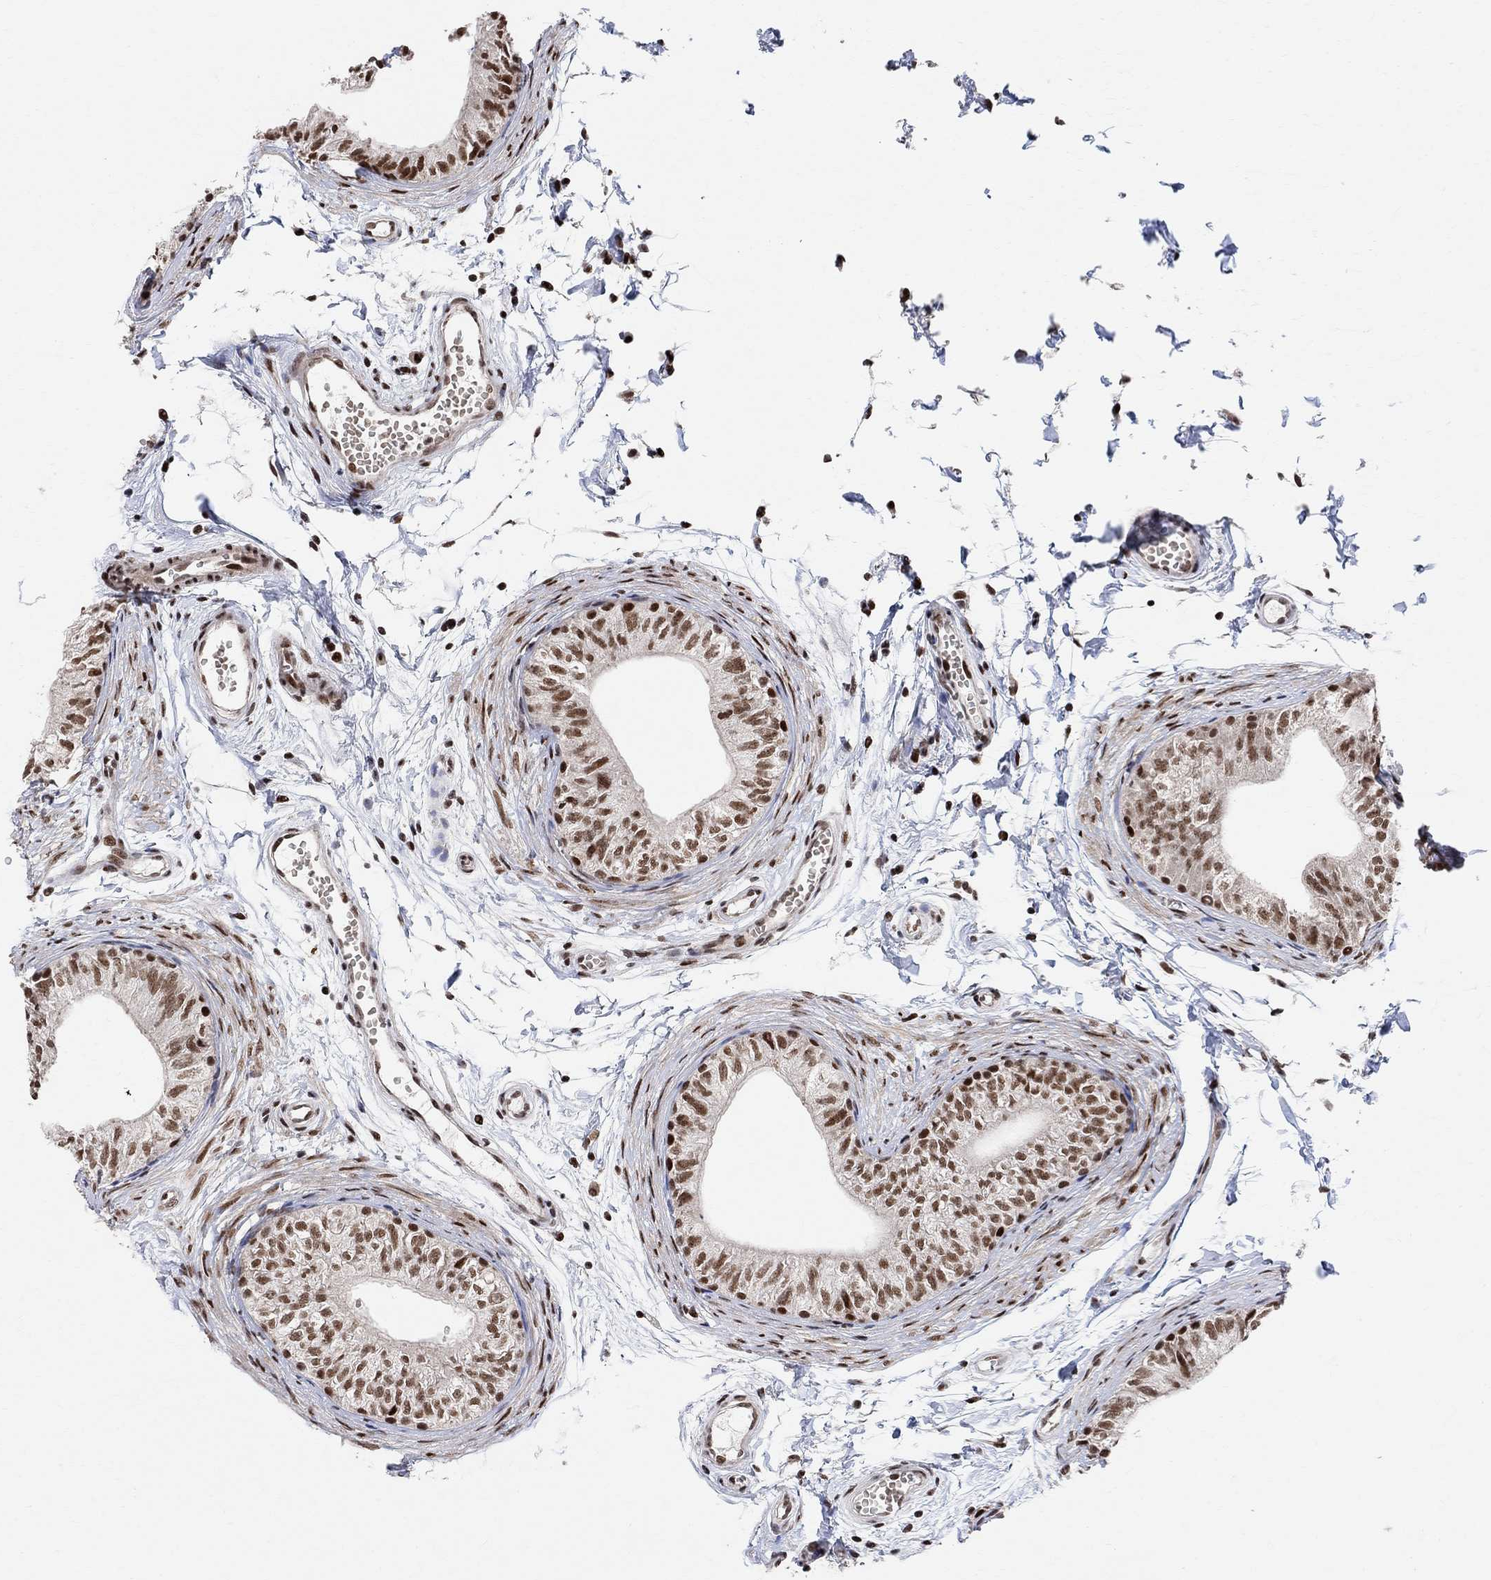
{"staining": {"intensity": "strong", "quantity": ">75%", "location": "nuclear"}, "tissue": "epididymis", "cell_type": "Glandular cells", "image_type": "normal", "snomed": [{"axis": "morphology", "description": "Normal tissue, NOS"}, {"axis": "topography", "description": "Epididymis"}], "caption": "Immunohistochemistry (IHC) histopathology image of unremarkable epididymis: epididymis stained using immunohistochemistry (IHC) demonstrates high levels of strong protein expression localized specifically in the nuclear of glandular cells, appearing as a nuclear brown color.", "gene": "E4F1", "patient": {"sex": "male", "age": 22}}